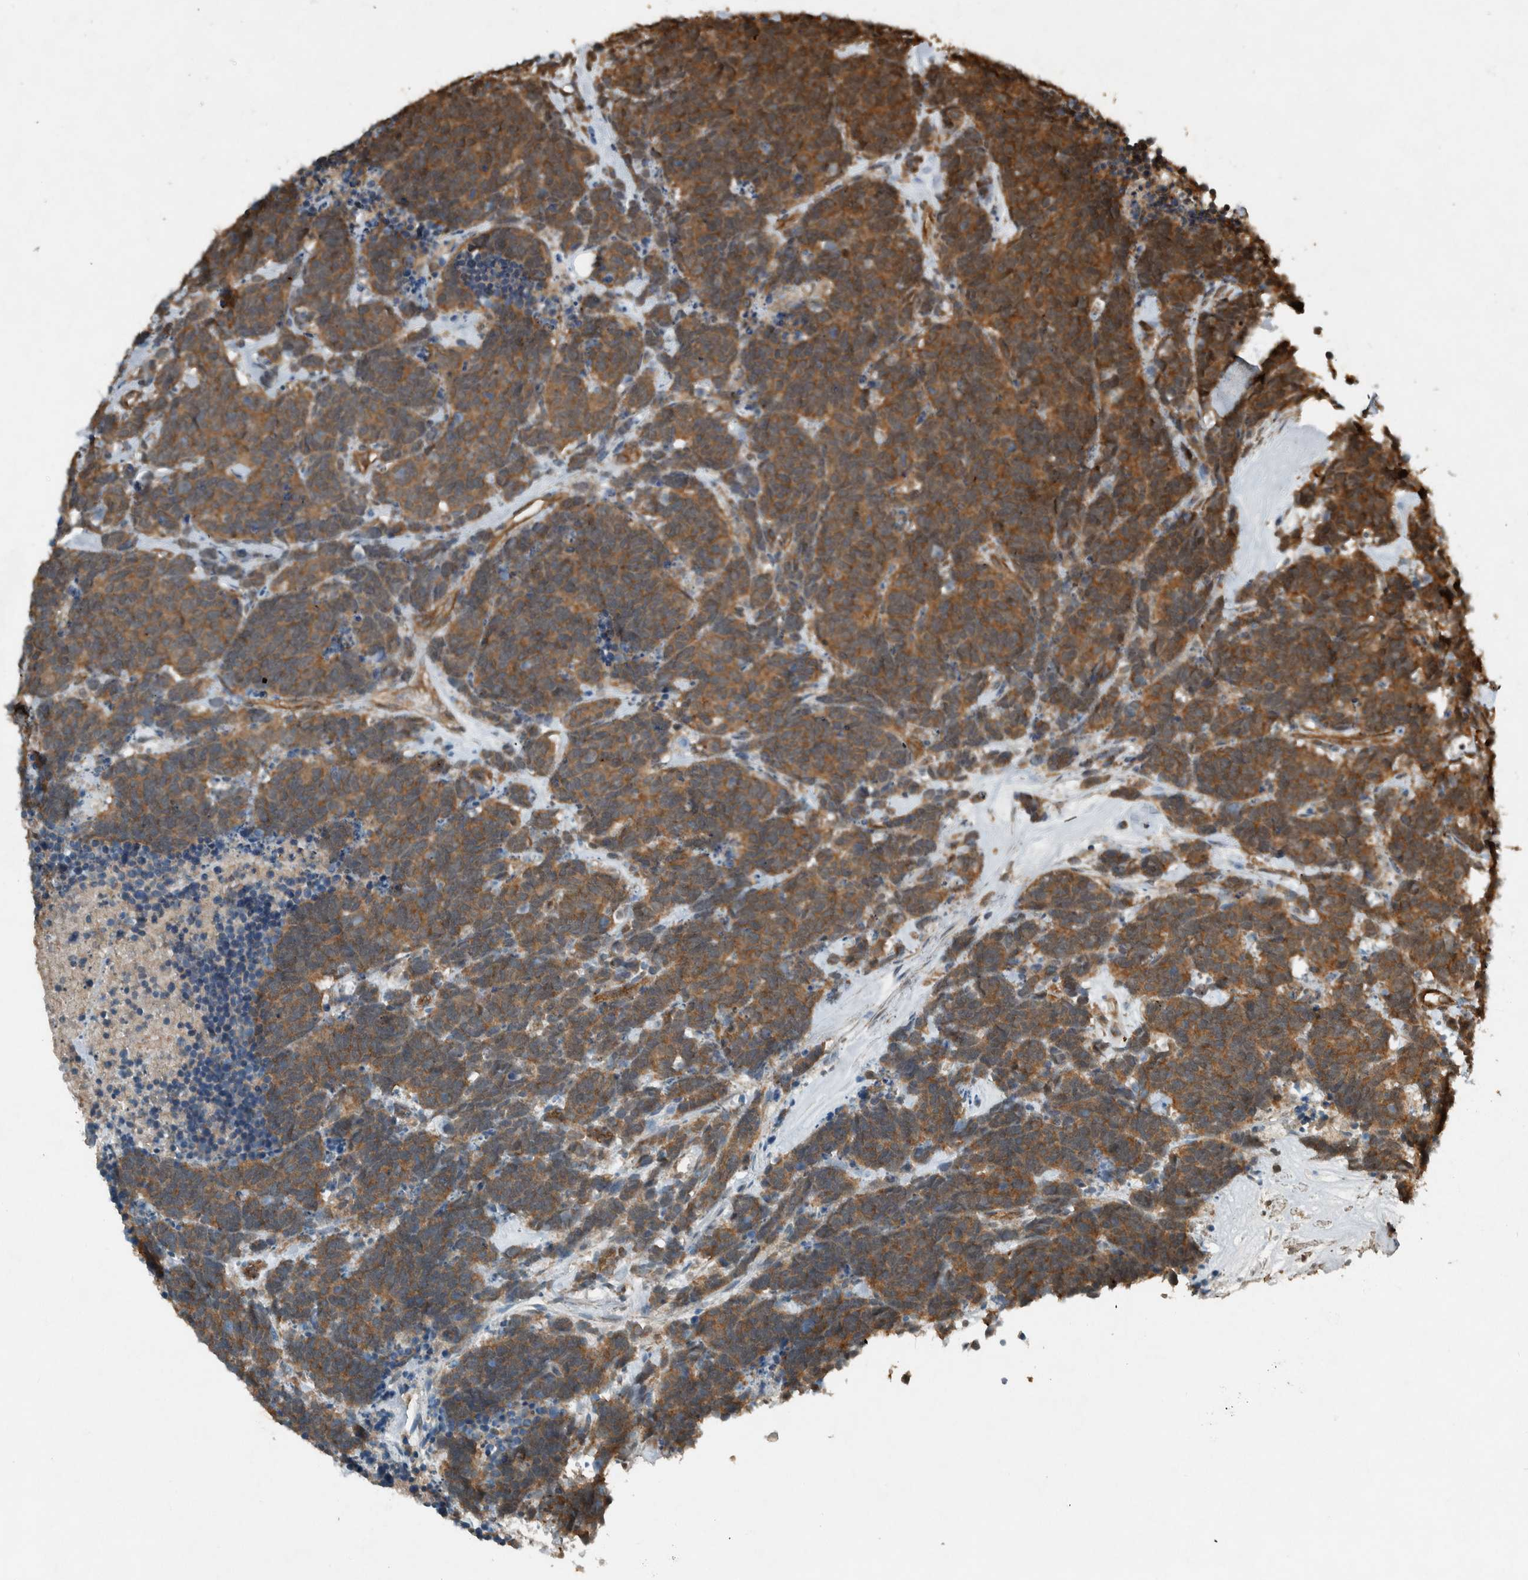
{"staining": {"intensity": "moderate", "quantity": ">75%", "location": "cytoplasmic/membranous"}, "tissue": "carcinoid", "cell_type": "Tumor cells", "image_type": "cancer", "snomed": [{"axis": "morphology", "description": "Carcinoma, NOS"}, {"axis": "morphology", "description": "Carcinoid, malignant, NOS"}, {"axis": "topography", "description": "Urinary bladder"}], "caption": "This is an image of immunohistochemistry (IHC) staining of carcinoid, which shows moderate staining in the cytoplasmic/membranous of tumor cells.", "gene": "ARHGEF12", "patient": {"sex": "male", "age": 57}}